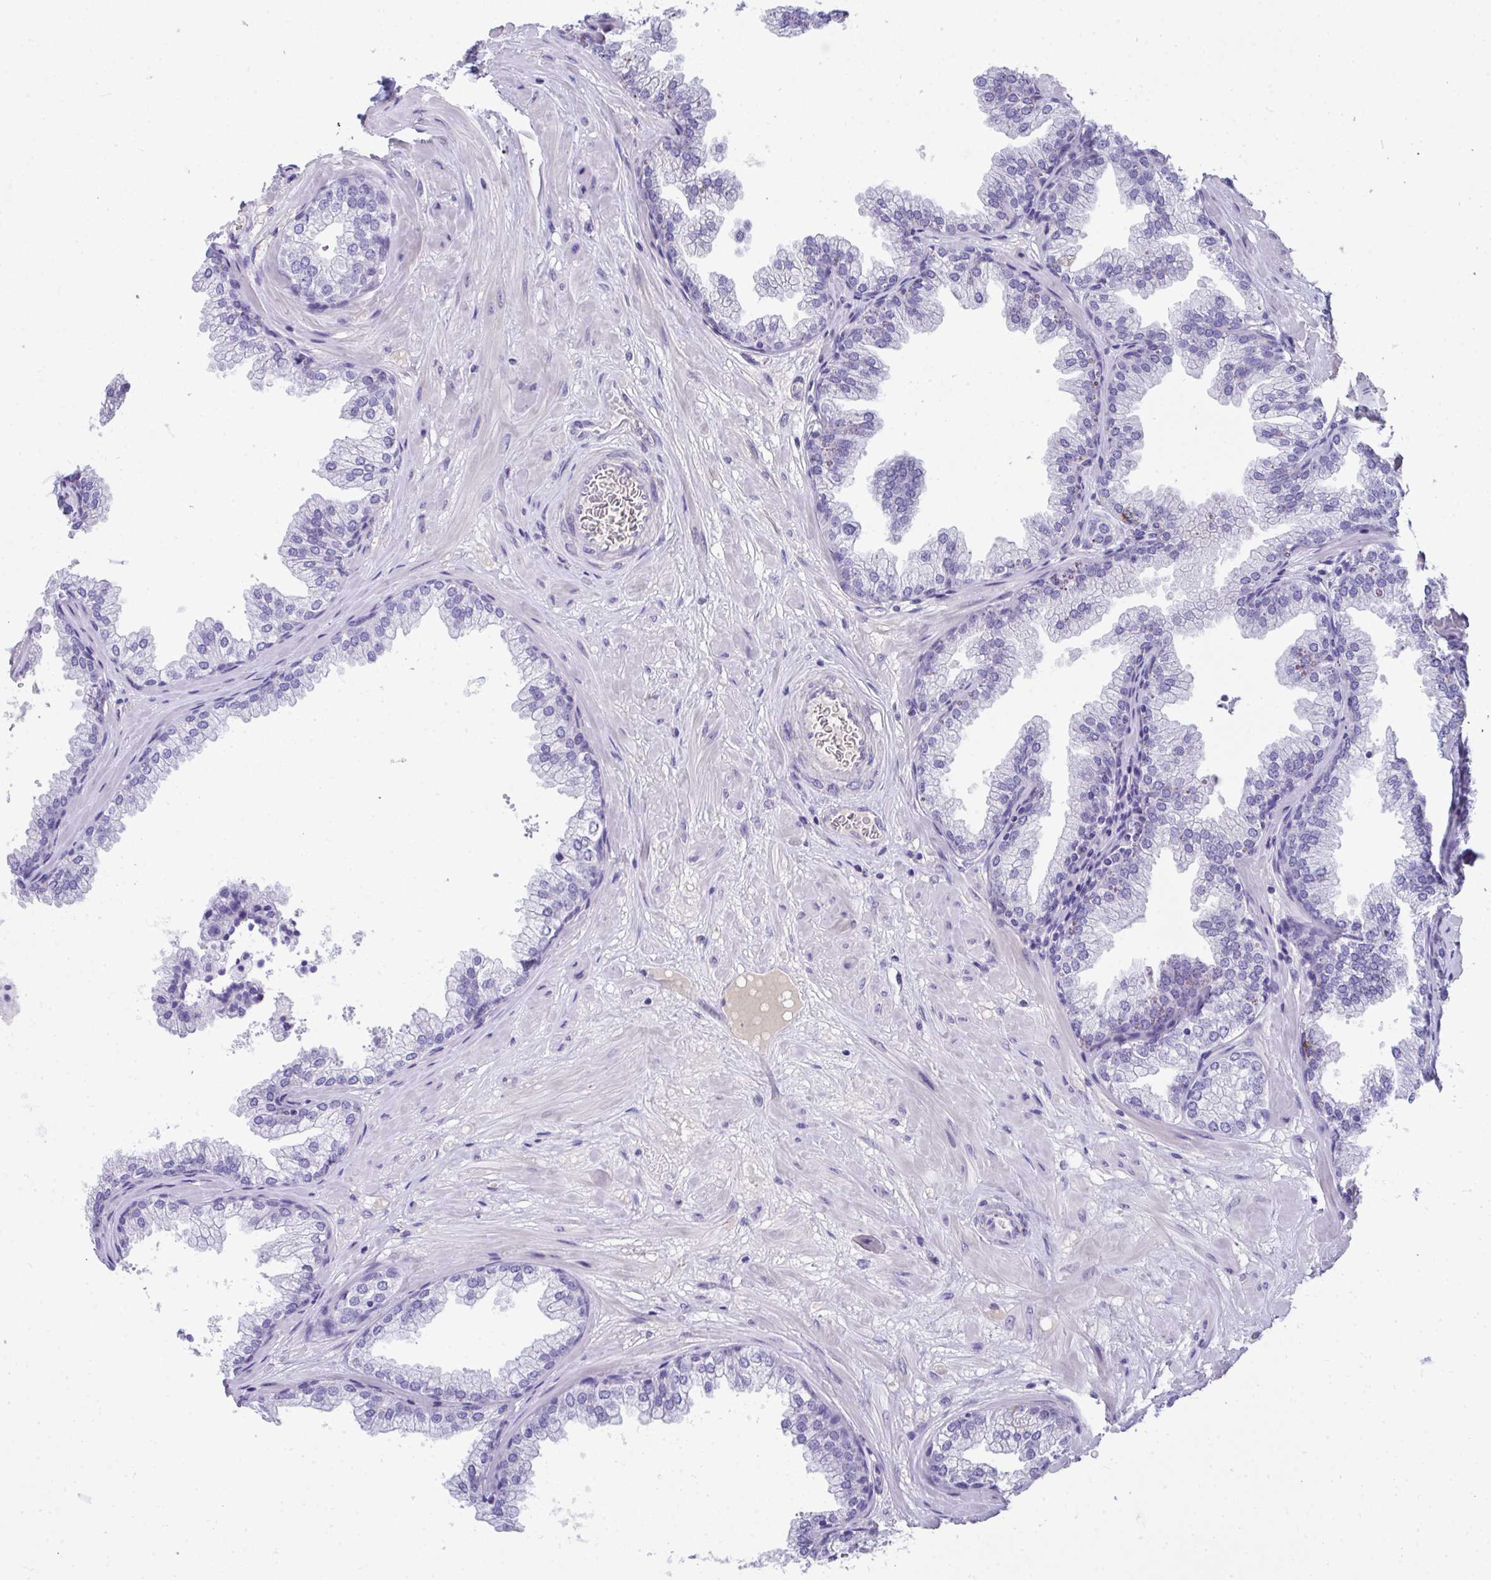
{"staining": {"intensity": "negative", "quantity": "none", "location": "none"}, "tissue": "prostate", "cell_type": "Glandular cells", "image_type": "normal", "snomed": [{"axis": "morphology", "description": "Normal tissue, NOS"}, {"axis": "topography", "description": "Prostate"}], "caption": "The immunohistochemistry (IHC) image has no significant expression in glandular cells of prostate. The staining was performed using DAB to visualize the protein expression in brown, while the nuclei were stained in blue with hematoxylin (Magnification: 20x).", "gene": "COA5", "patient": {"sex": "male", "age": 37}}